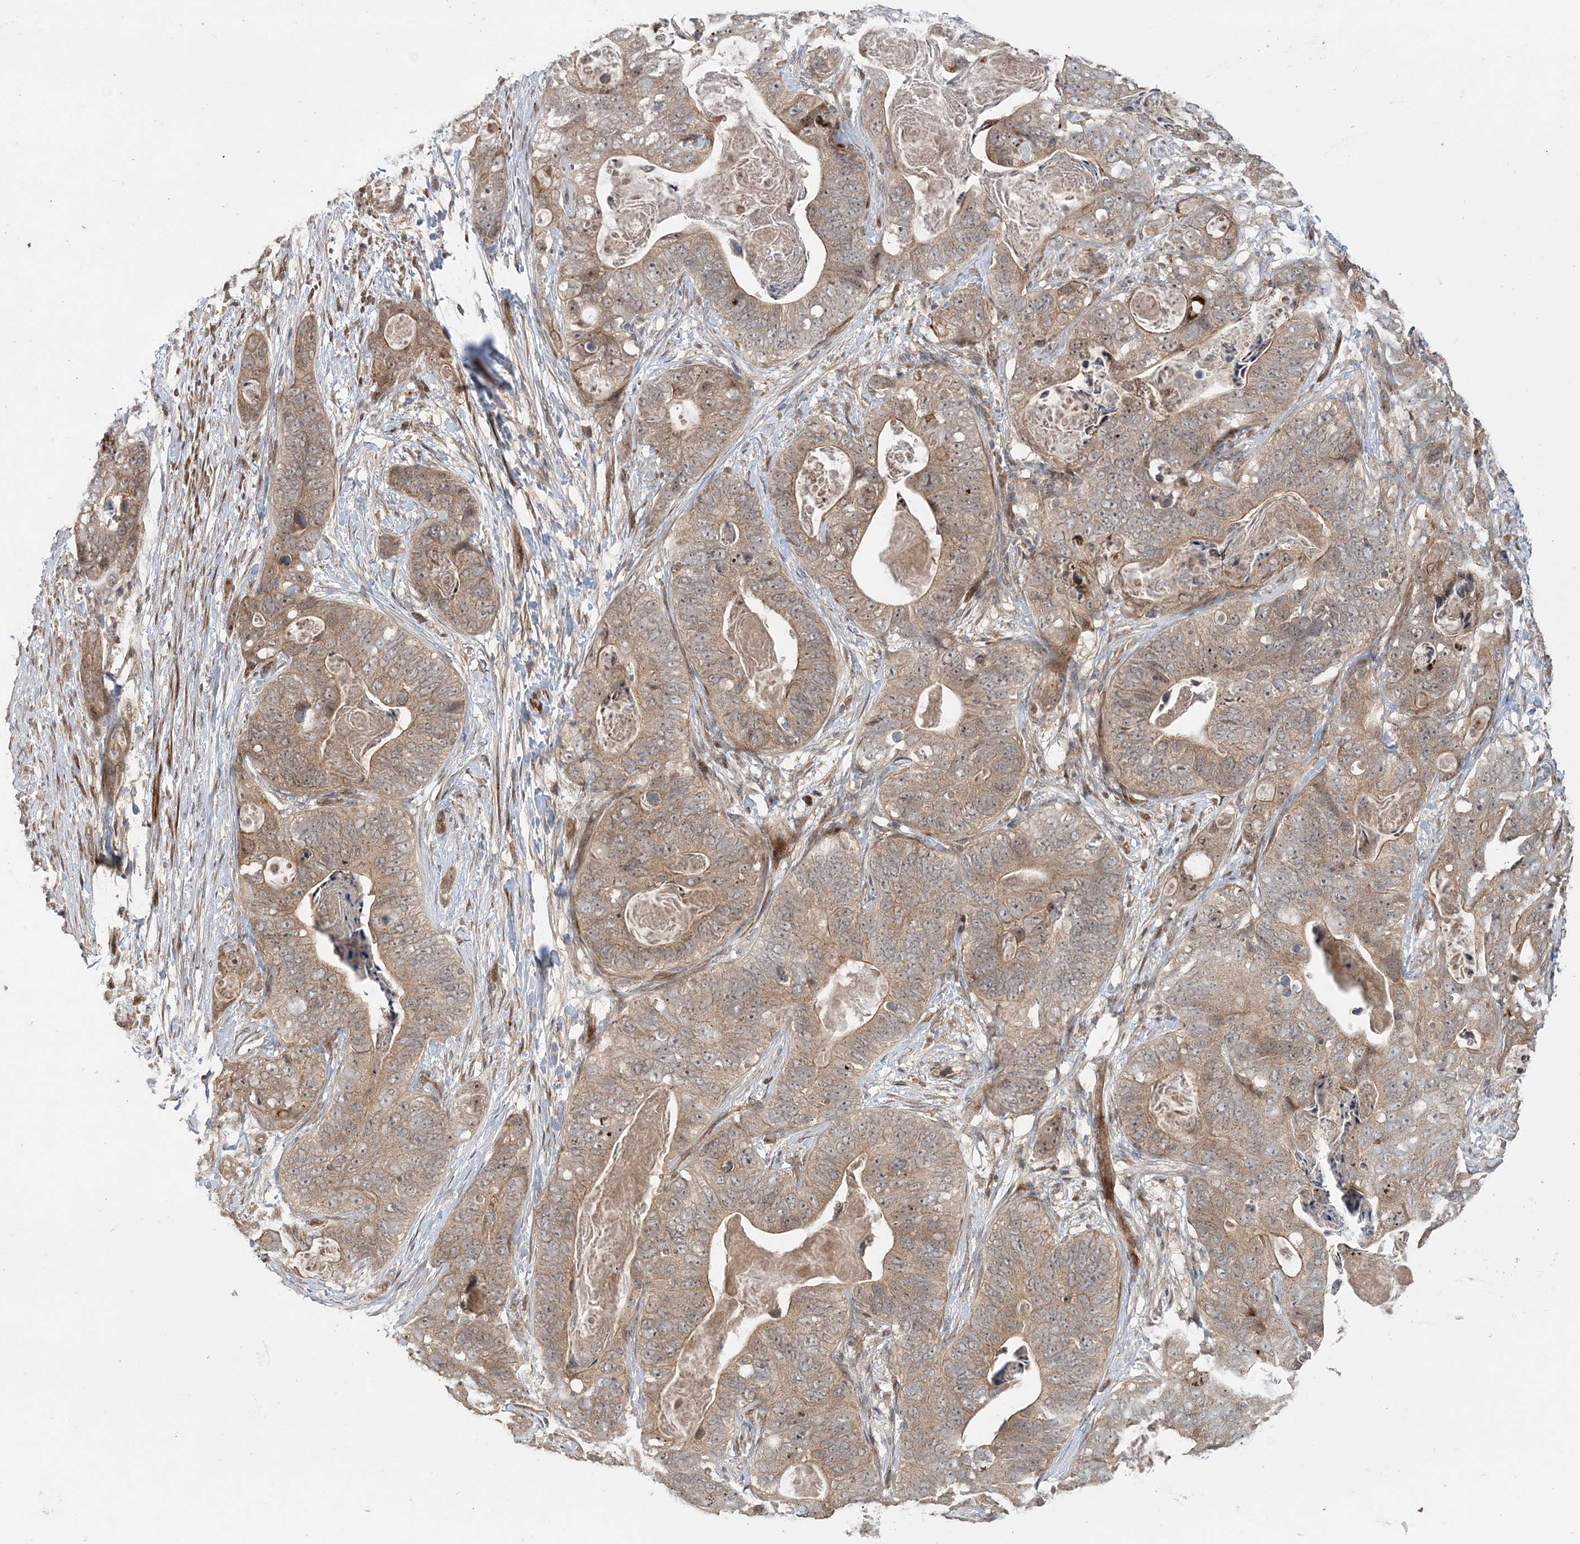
{"staining": {"intensity": "weak", "quantity": ">75%", "location": "cytoplasmic/membranous"}, "tissue": "stomach cancer", "cell_type": "Tumor cells", "image_type": "cancer", "snomed": [{"axis": "morphology", "description": "Adenocarcinoma, NOS"}, {"axis": "topography", "description": "Stomach"}], "caption": "Tumor cells display weak cytoplasmic/membranous expression in about >75% of cells in stomach cancer (adenocarcinoma). Using DAB (3,3'-diaminobenzidine) (brown) and hematoxylin (blue) stains, captured at high magnification using brightfield microscopy.", "gene": "UBTD2", "patient": {"sex": "female", "age": 89}}